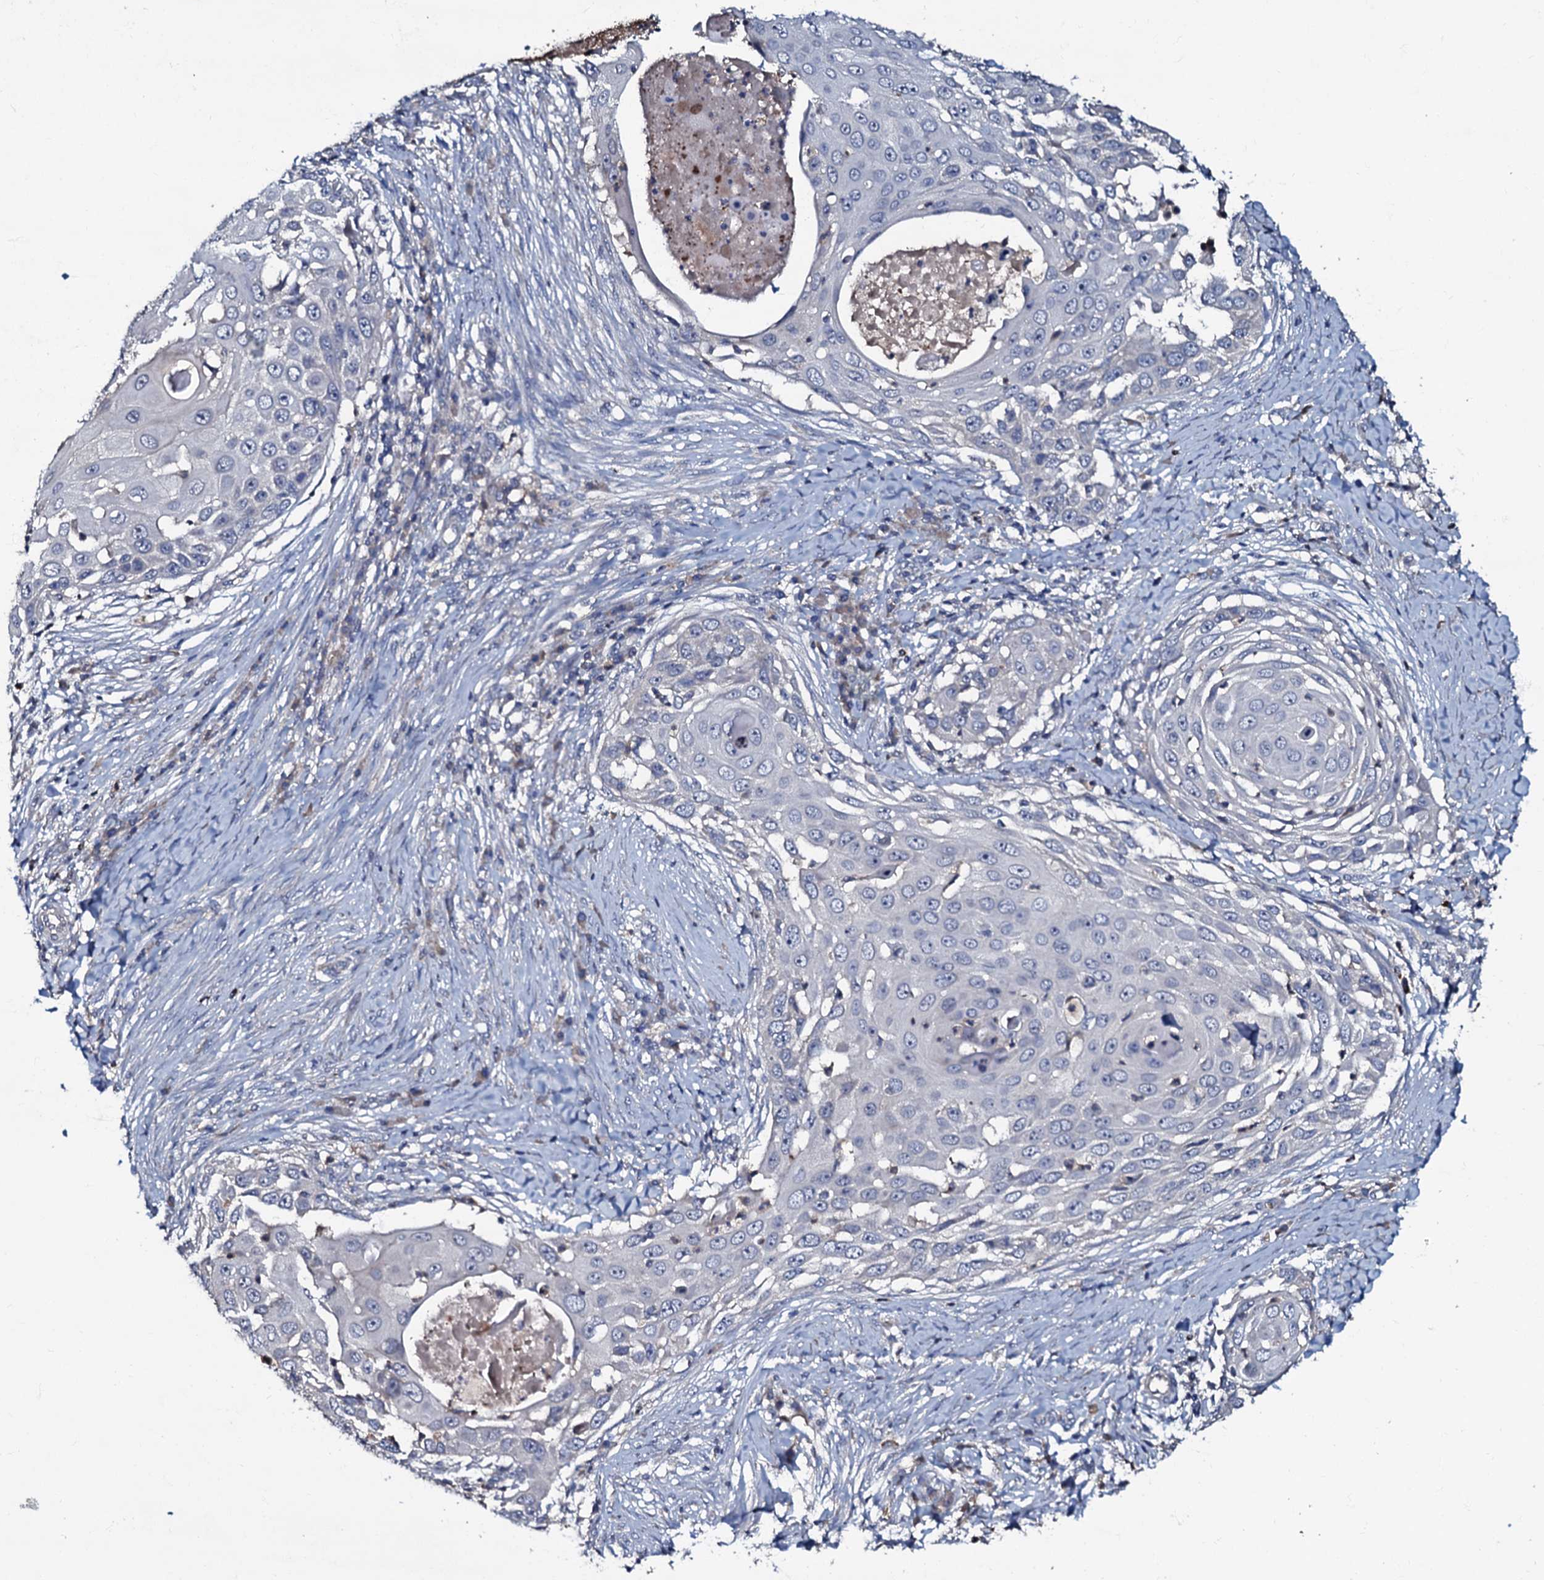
{"staining": {"intensity": "negative", "quantity": "none", "location": "none"}, "tissue": "skin cancer", "cell_type": "Tumor cells", "image_type": "cancer", "snomed": [{"axis": "morphology", "description": "Squamous cell carcinoma, NOS"}, {"axis": "topography", "description": "Skin"}], "caption": "An immunohistochemistry (IHC) micrograph of squamous cell carcinoma (skin) is shown. There is no staining in tumor cells of squamous cell carcinoma (skin). Nuclei are stained in blue.", "gene": "CPNE2", "patient": {"sex": "female", "age": 44}}